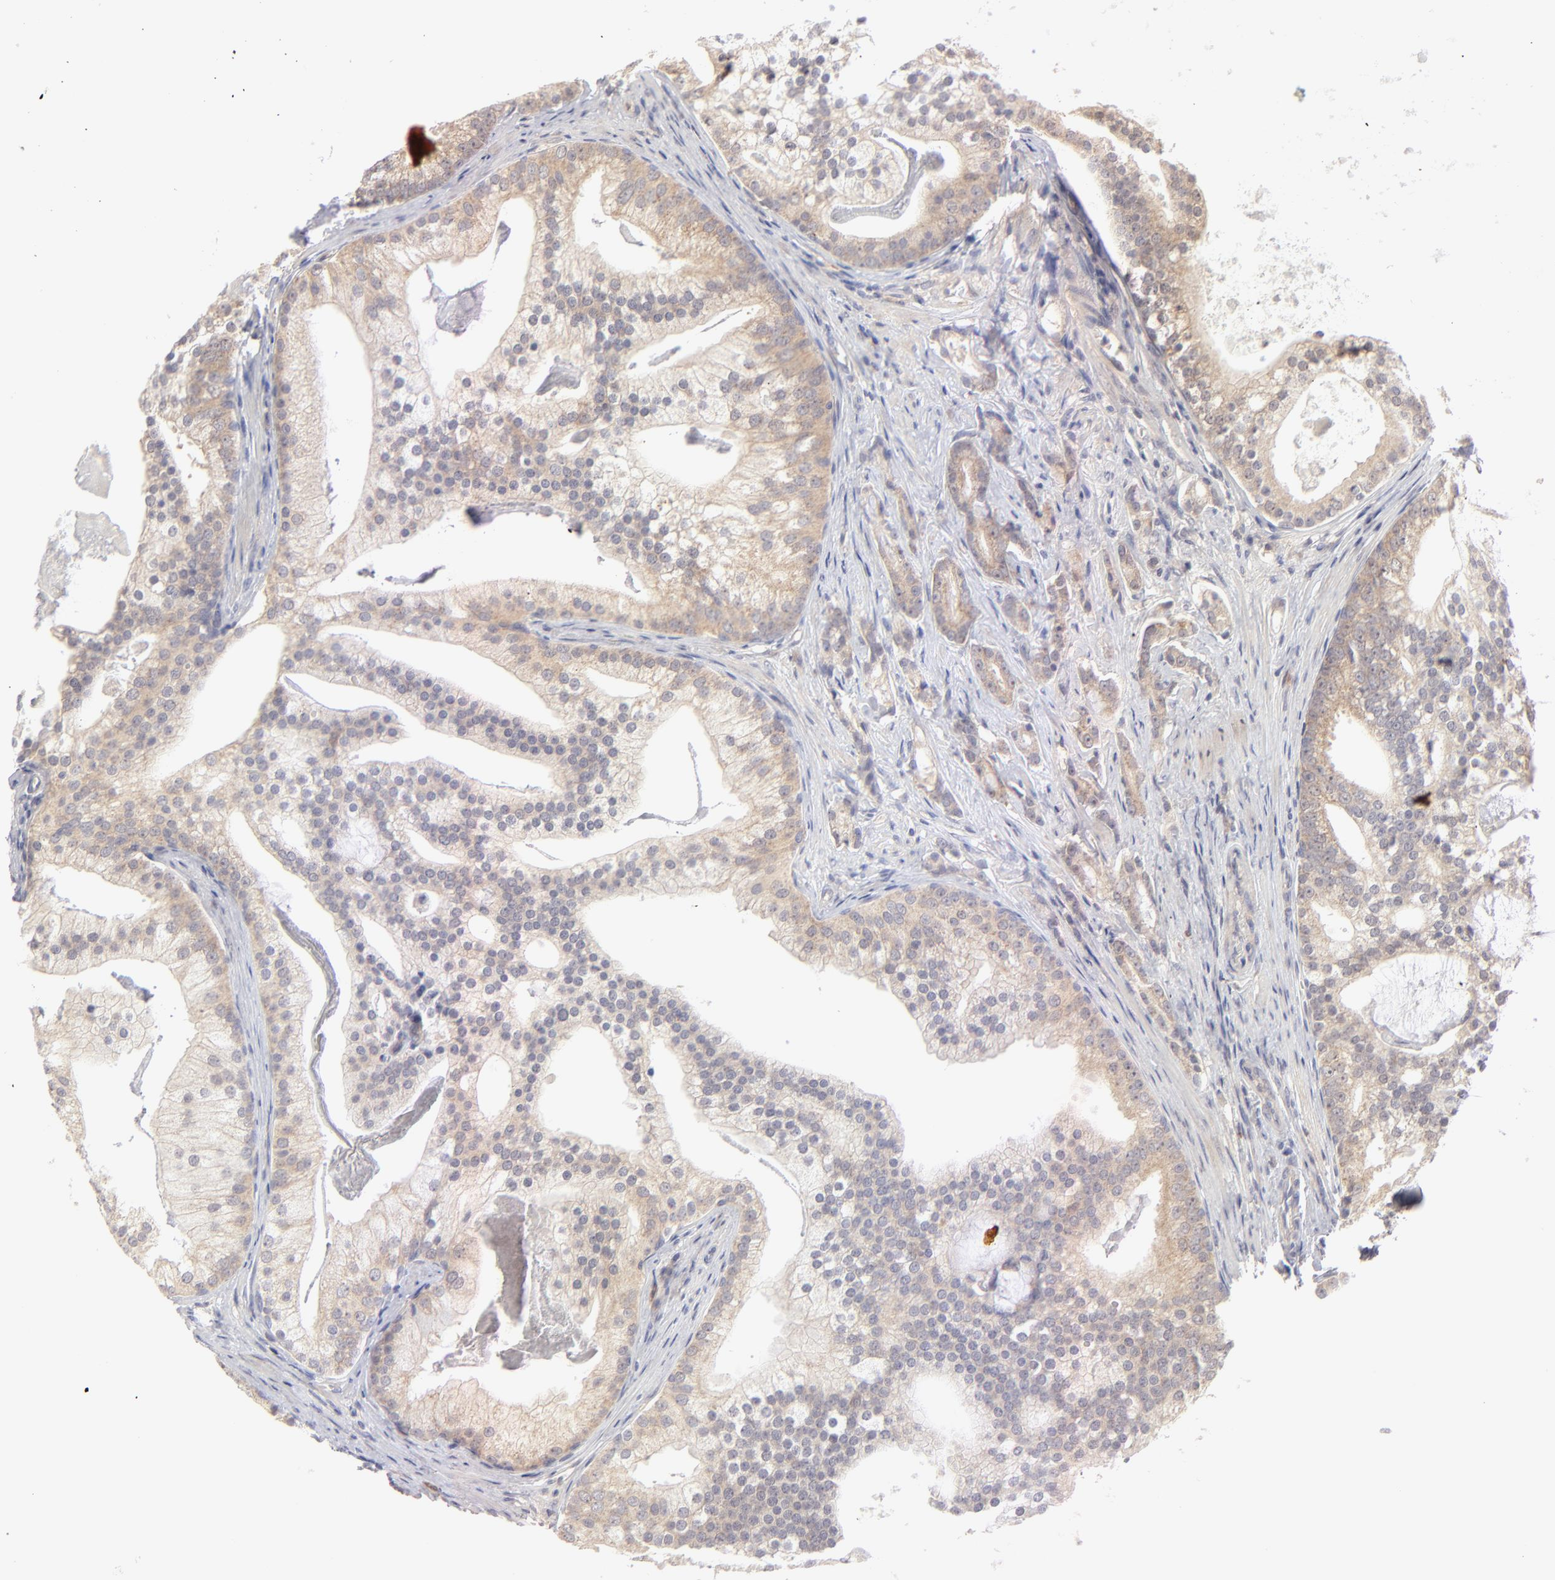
{"staining": {"intensity": "moderate", "quantity": ">75%", "location": "cytoplasmic/membranous"}, "tissue": "prostate cancer", "cell_type": "Tumor cells", "image_type": "cancer", "snomed": [{"axis": "morphology", "description": "Adenocarcinoma, Low grade"}, {"axis": "topography", "description": "Prostate"}], "caption": "The histopathology image demonstrates staining of prostate cancer, revealing moderate cytoplasmic/membranous protein positivity (brown color) within tumor cells.", "gene": "HCCS", "patient": {"sex": "male", "age": 58}}